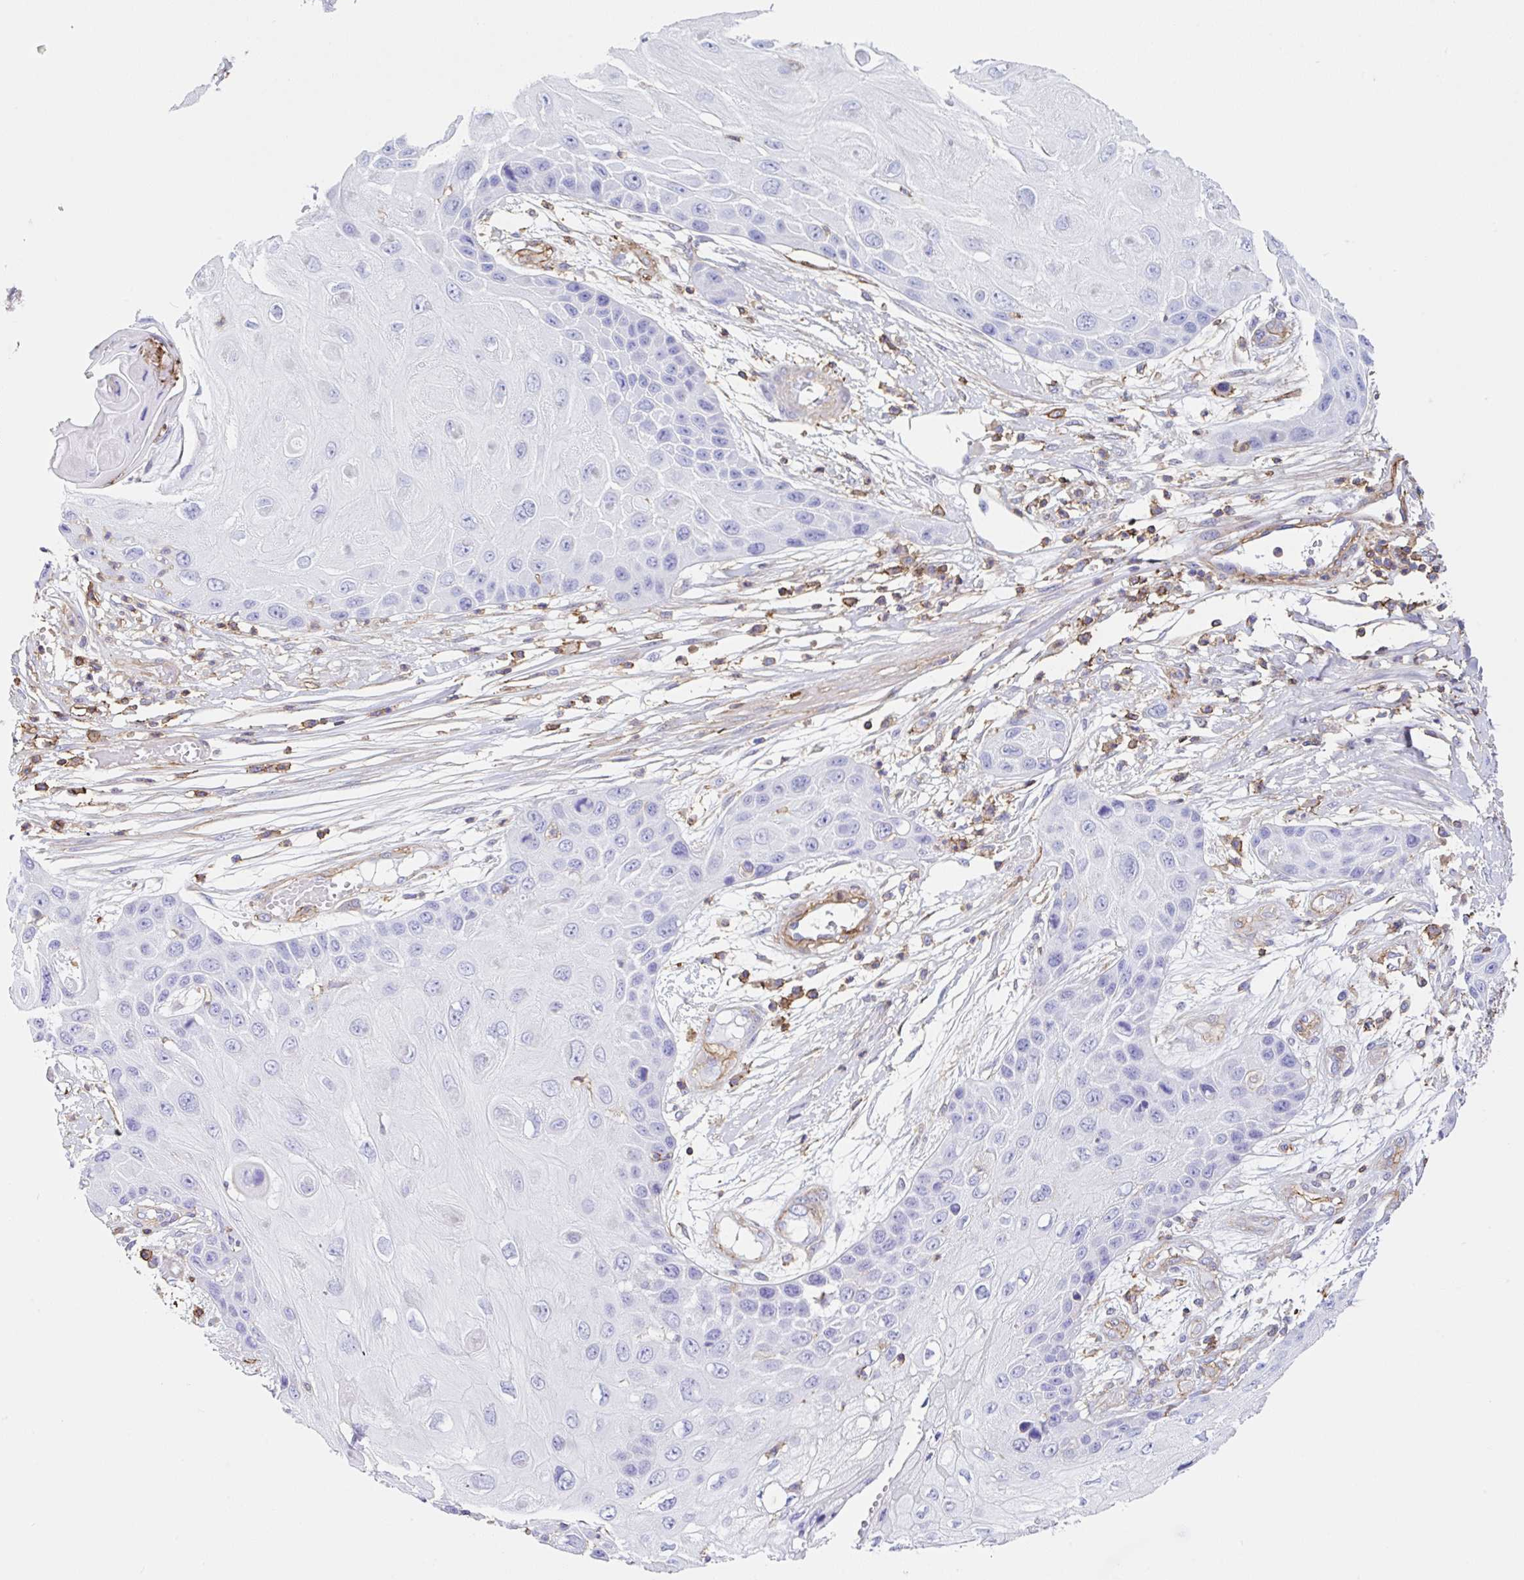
{"staining": {"intensity": "negative", "quantity": "none", "location": "none"}, "tissue": "skin cancer", "cell_type": "Tumor cells", "image_type": "cancer", "snomed": [{"axis": "morphology", "description": "Squamous cell carcinoma, NOS"}, {"axis": "topography", "description": "Skin"}, {"axis": "topography", "description": "Vulva"}], "caption": "Human skin cancer stained for a protein using IHC demonstrates no expression in tumor cells.", "gene": "MTTP", "patient": {"sex": "female", "age": 44}}